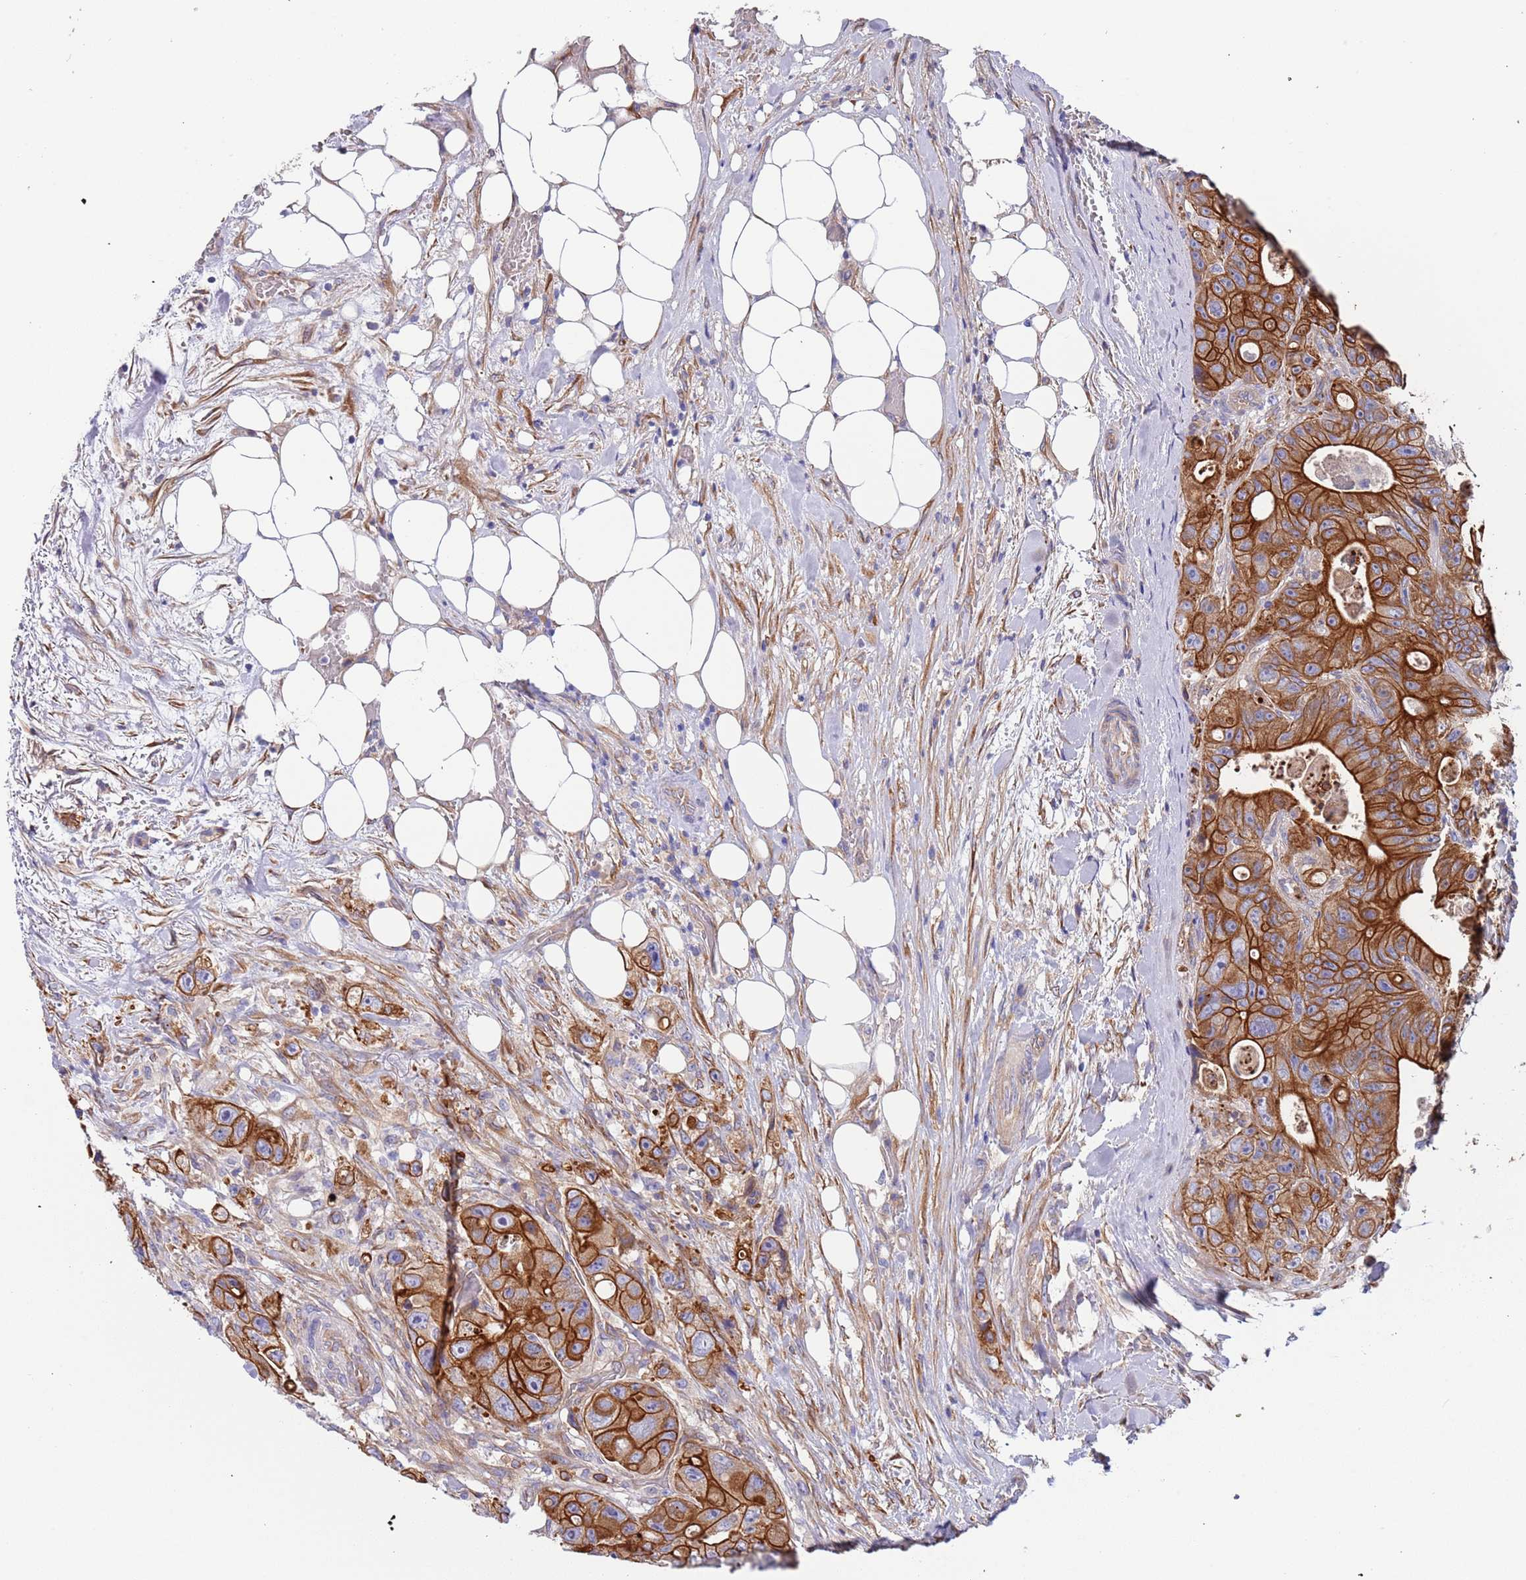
{"staining": {"intensity": "strong", "quantity": ">75%", "location": "cytoplasmic/membranous"}, "tissue": "colorectal cancer", "cell_type": "Tumor cells", "image_type": "cancer", "snomed": [{"axis": "morphology", "description": "Adenocarcinoma, NOS"}, {"axis": "topography", "description": "Colon"}], "caption": "Immunohistochemistry (IHC) staining of adenocarcinoma (colorectal), which shows high levels of strong cytoplasmic/membranous staining in about >75% of tumor cells indicating strong cytoplasmic/membranous protein expression. The staining was performed using DAB (3,3'-diaminobenzidine) (brown) for protein detection and nuclei were counterstained in hematoxylin (blue).", "gene": "LAMB4", "patient": {"sex": "female", "age": 46}}